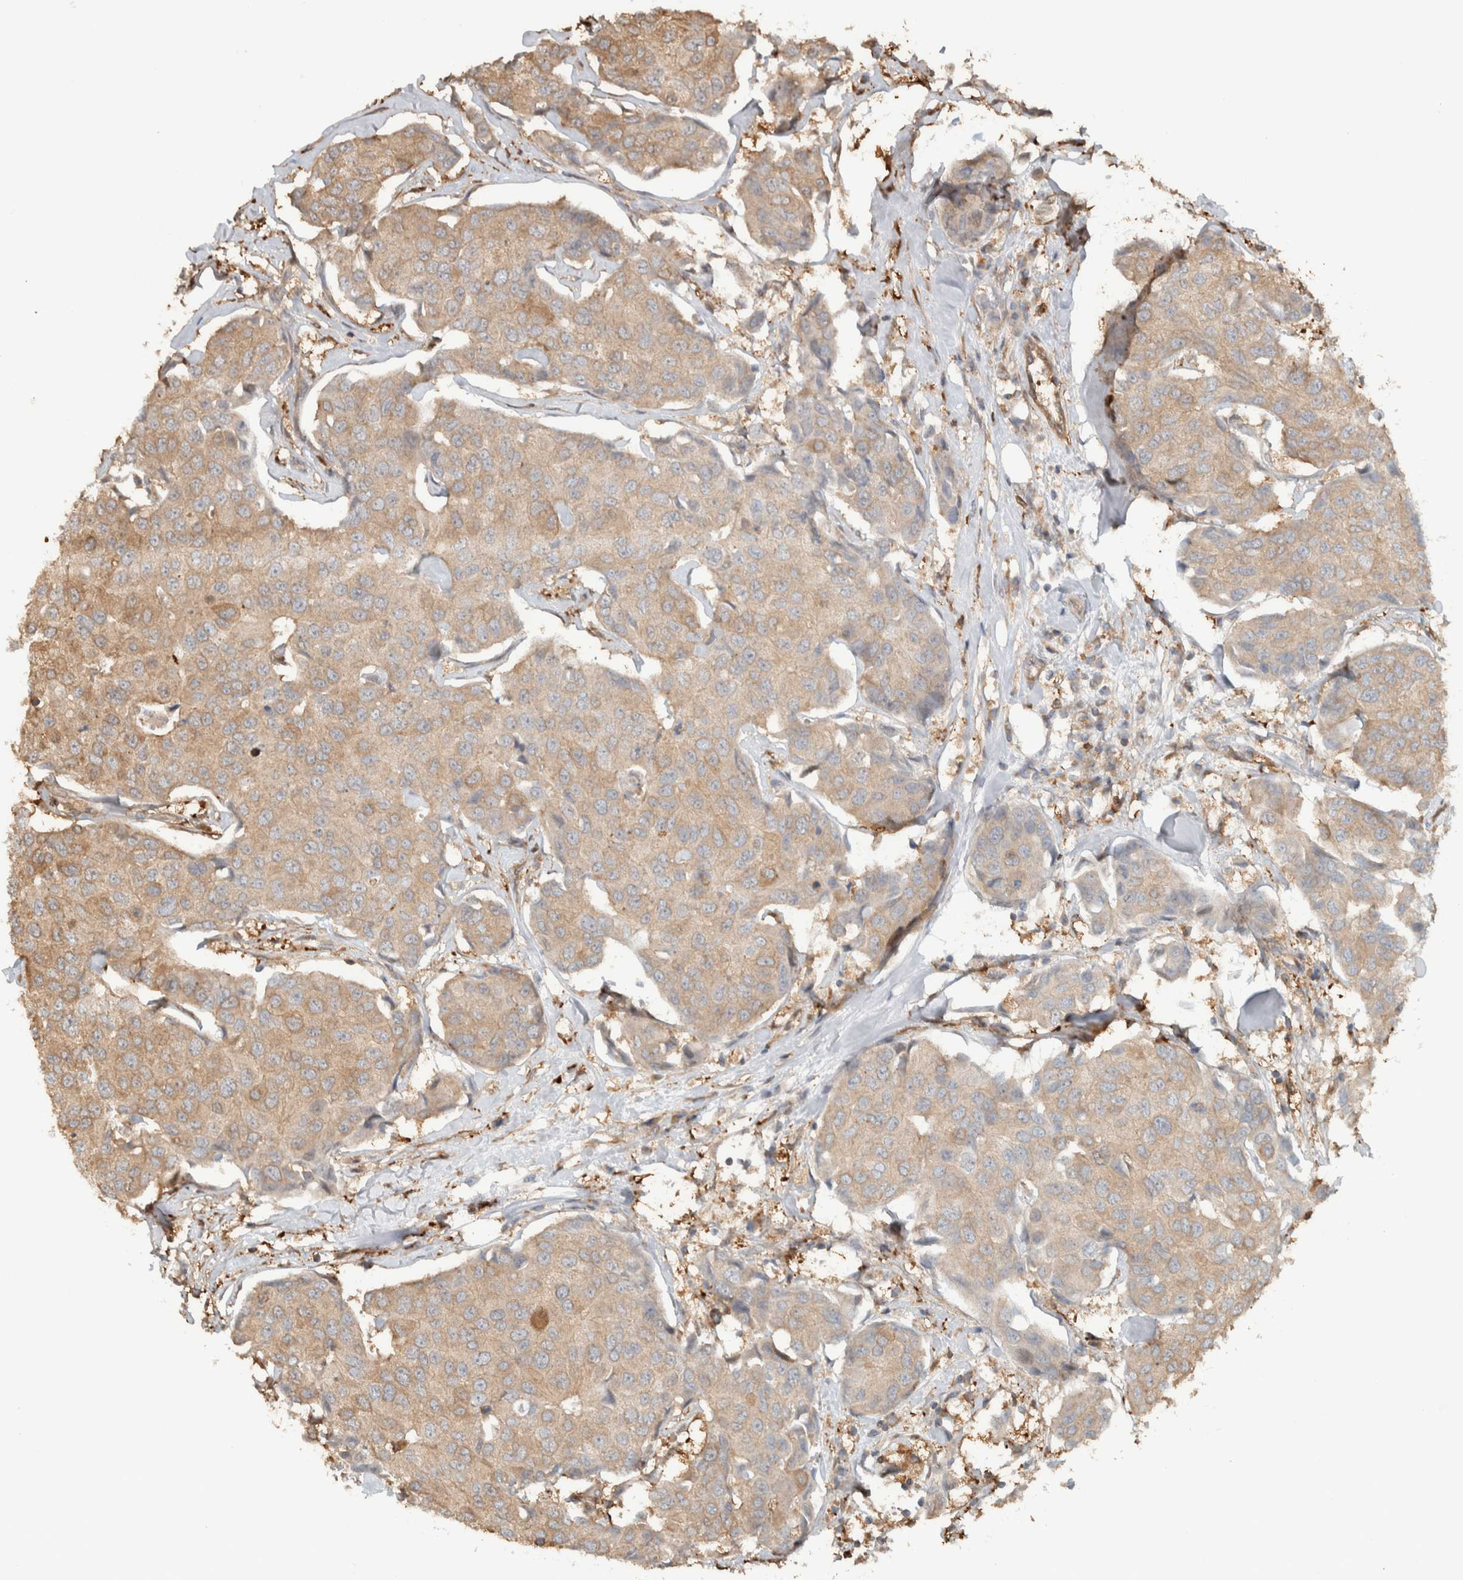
{"staining": {"intensity": "weak", "quantity": ">75%", "location": "cytoplasmic/membranous"}, "tissue": "breast cancer", "cell_type": "Tumor cells", "image_type": "cancer", "snomed": [{"axis": "morphology", "description": "Duct carcinoma"}, {"axis": "topography", "description": "Breast"}], "caption": "Immunohistochemistry (IHC) micrograph of breast cancer (intraductal carcinoma) stained for a protein (brown), which shows low levels of weak cytoplasmic/membranous expression in about >75% of tumor cells.", "gene": "CNTROB", "patient": {"sex": "female", "age": 80}}